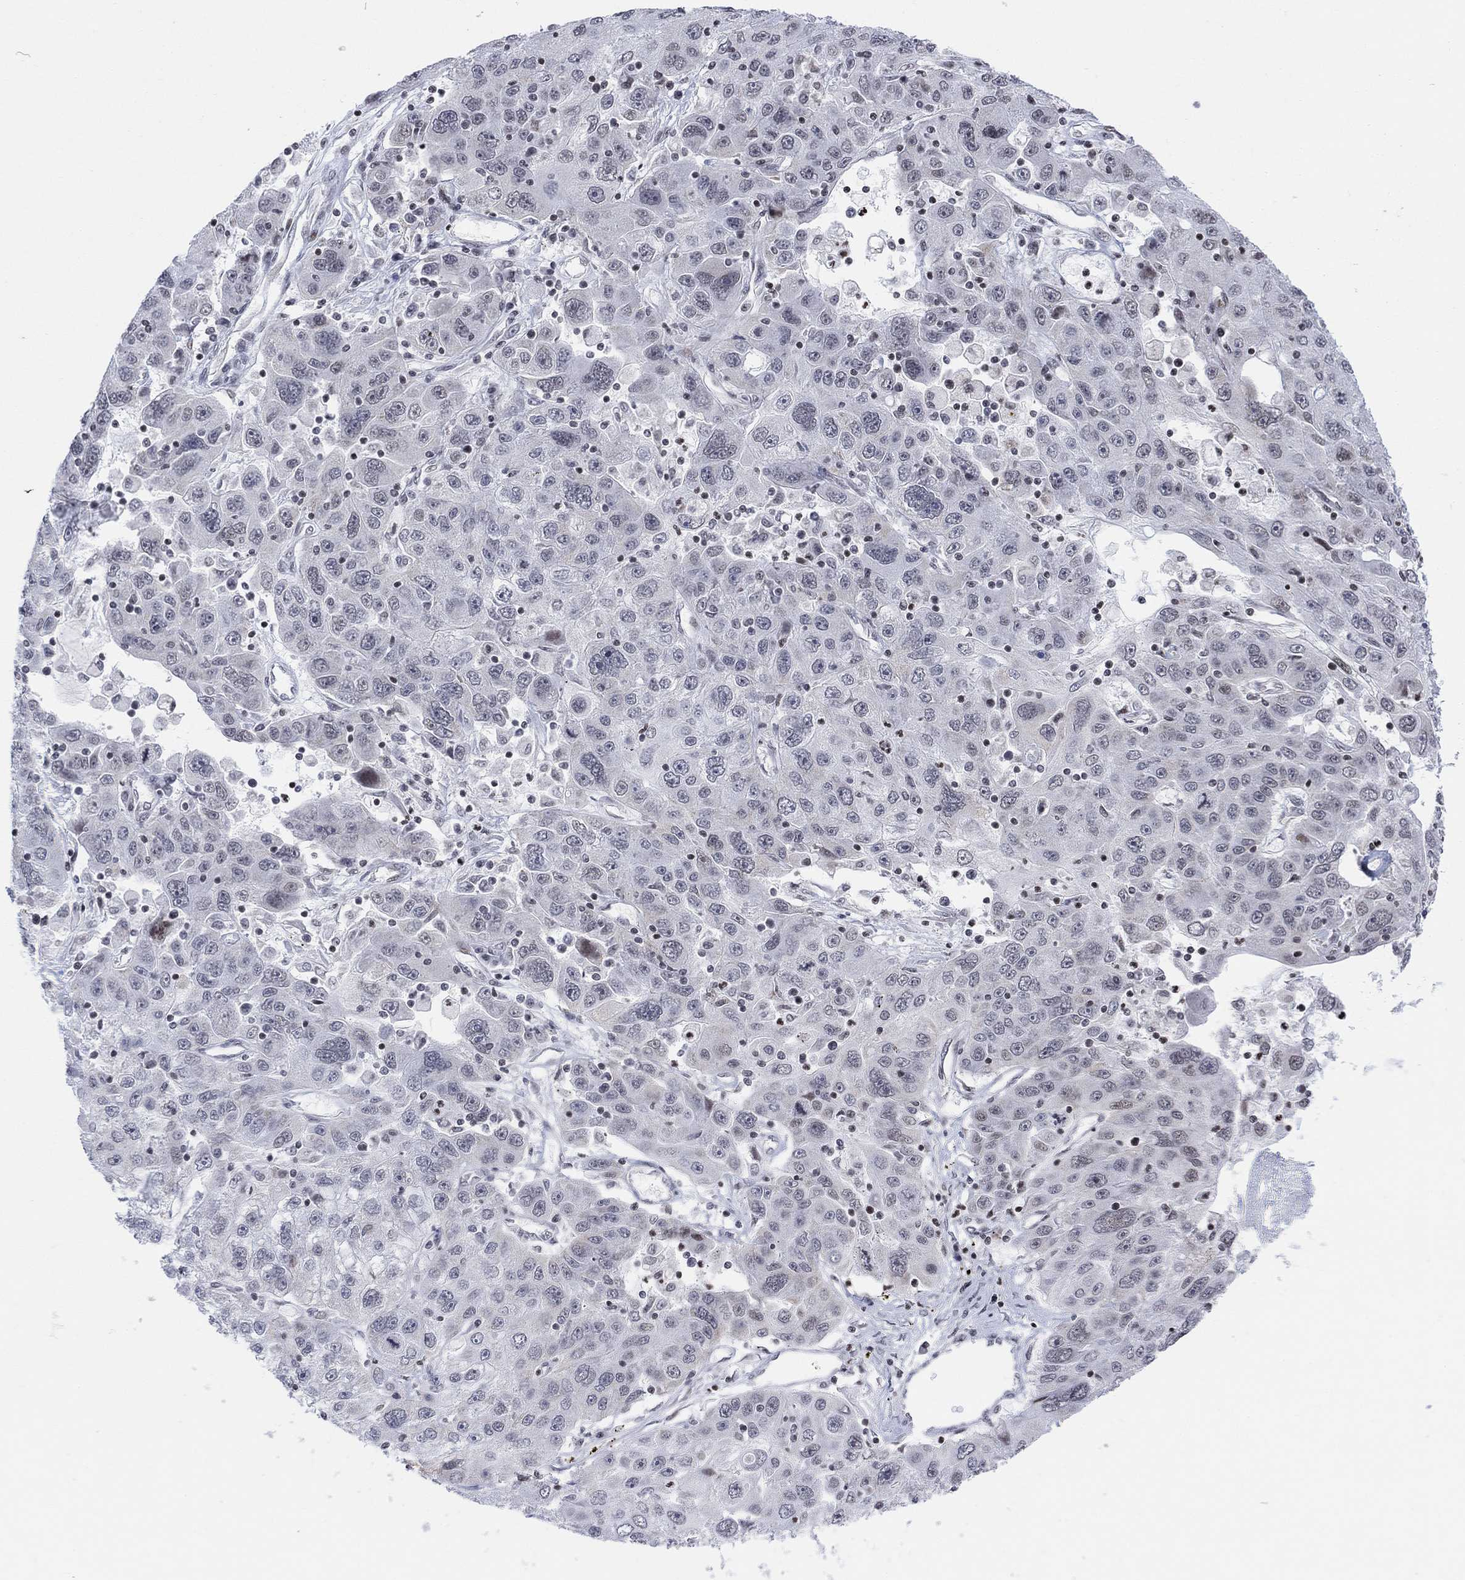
{"staining": {"intensity": "negative", "quantity": "none", "location": "none"}, "tissue": "stomach cancer", "cell_type": "Tumor cells", "image_type": "cancer", "snomed": [{"axis": "morphology", "description": "Adenocarcinoma, NOS"}, {"axis": "topography", "description": "Stomach"}], "caption": "This image is of stomach adenocarcinoma stained with IHC to label a protein in brown with the nuclei are counter-stained blue. There is no staining in tumor cells. (Immunohistochemistry (ihc), brightfield microscopy, high magnification).", "gene": "ABHD14A", "patient": {"sex": "male", "age": 56}}